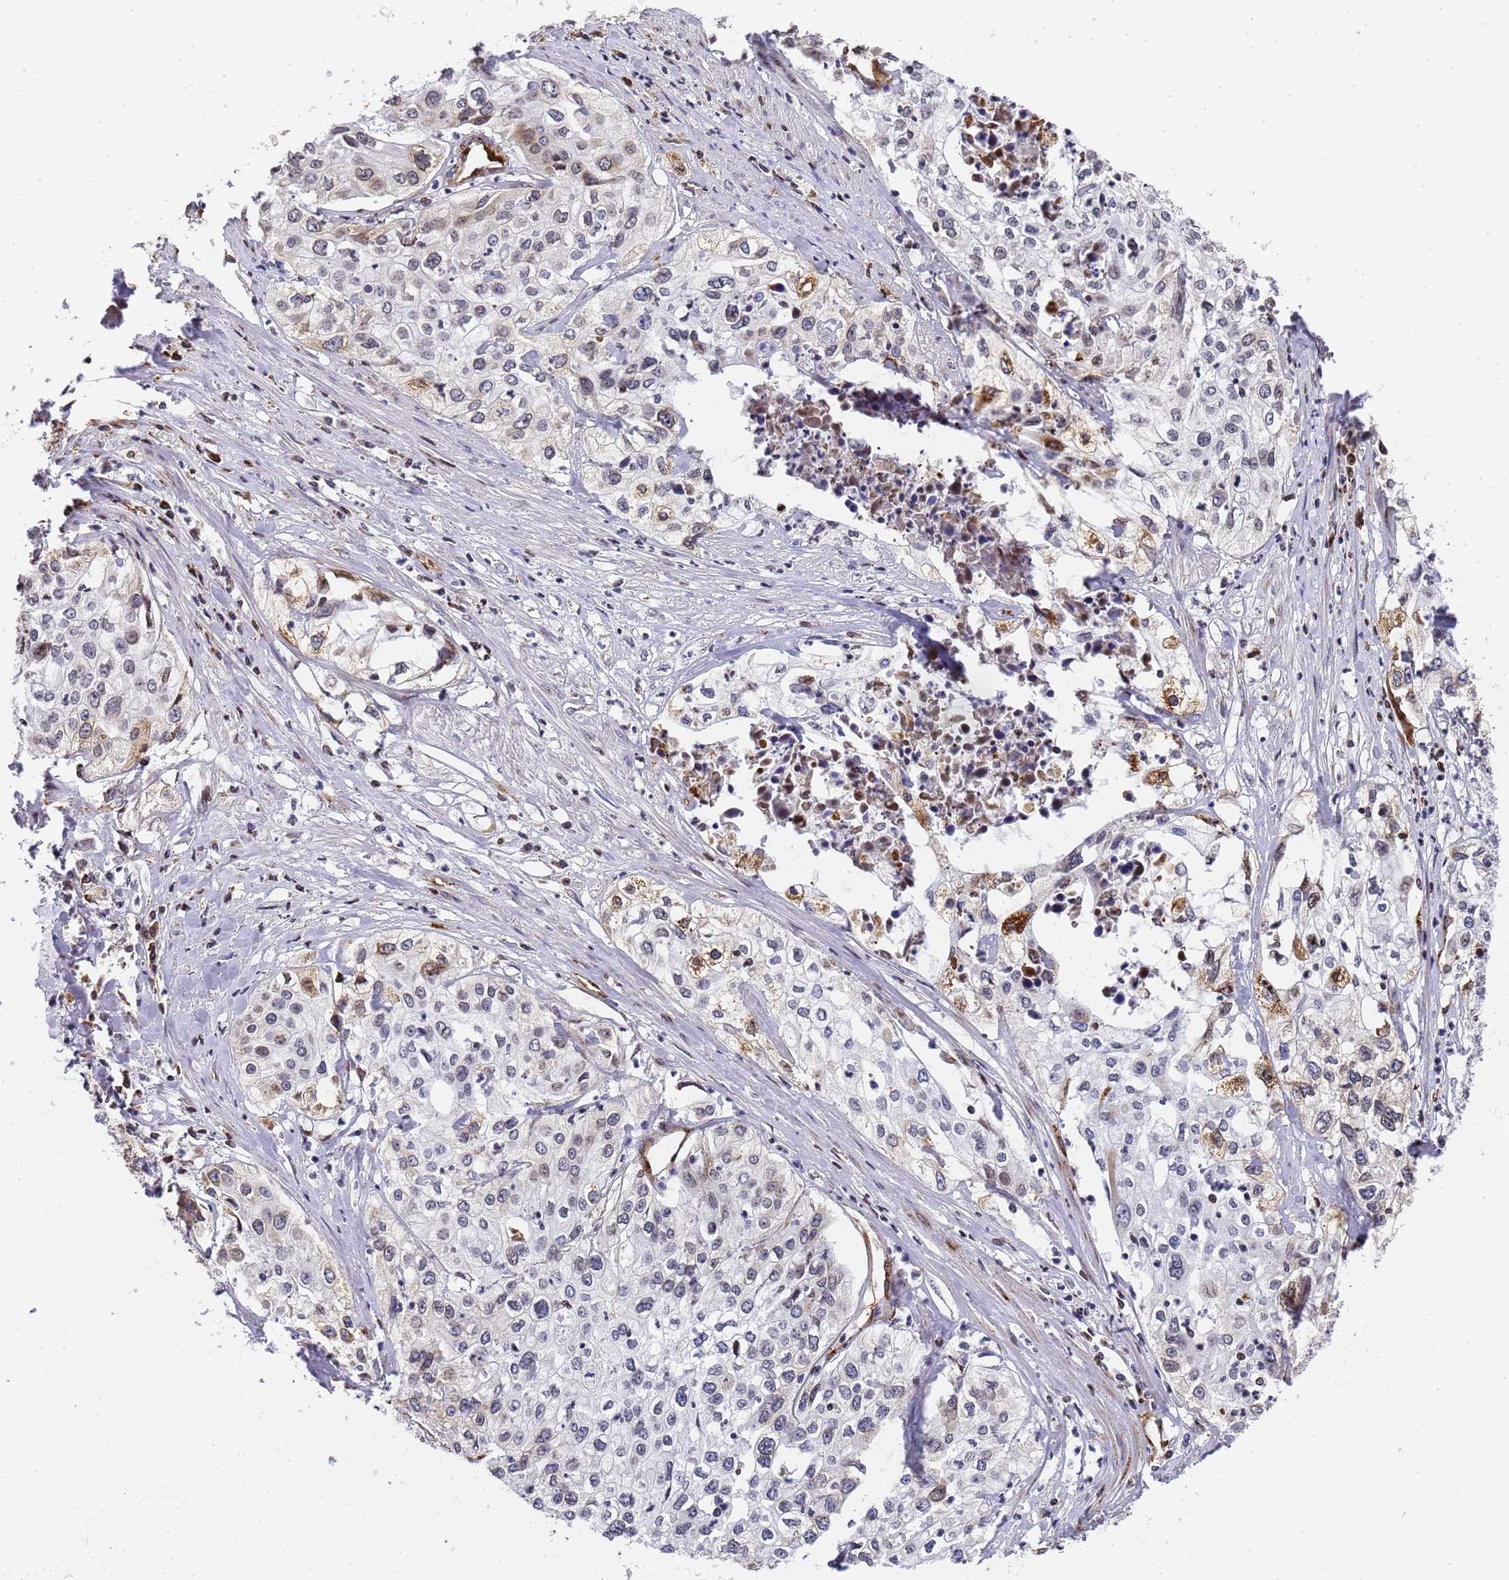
{"staining": {"intensity": "moderate", "quantity": "<25%", "location": "cytoplasmic/membranous,nuclear"}, "tissue": "cervical cancer", "cell_type": "Tumor cells", "image_type": "cancer", "snomed": [{"axis": "morphology", "description": "Squamous cell carcinoma, NOS"}, {"axis": "topography", "description": "Cervix"}], "caption": "Immunohistochemistry (IHC) staining of squamous cell carcinoma (cervical), which exhibits low levels of moderate cytoplasmic/membranous and nuclear positivity in about <25% of tumor cells indicating moderate cytoplasmic/membranous and nuclear protein positivity. The staining was performed using DAB (3,3'-diaminobenzidine) (brown) for protein detection and nuclei were counterstained in hematoxylin (blue).", "gene": "IGFBP7", "patient": {"sex": "female", "age": 31}}